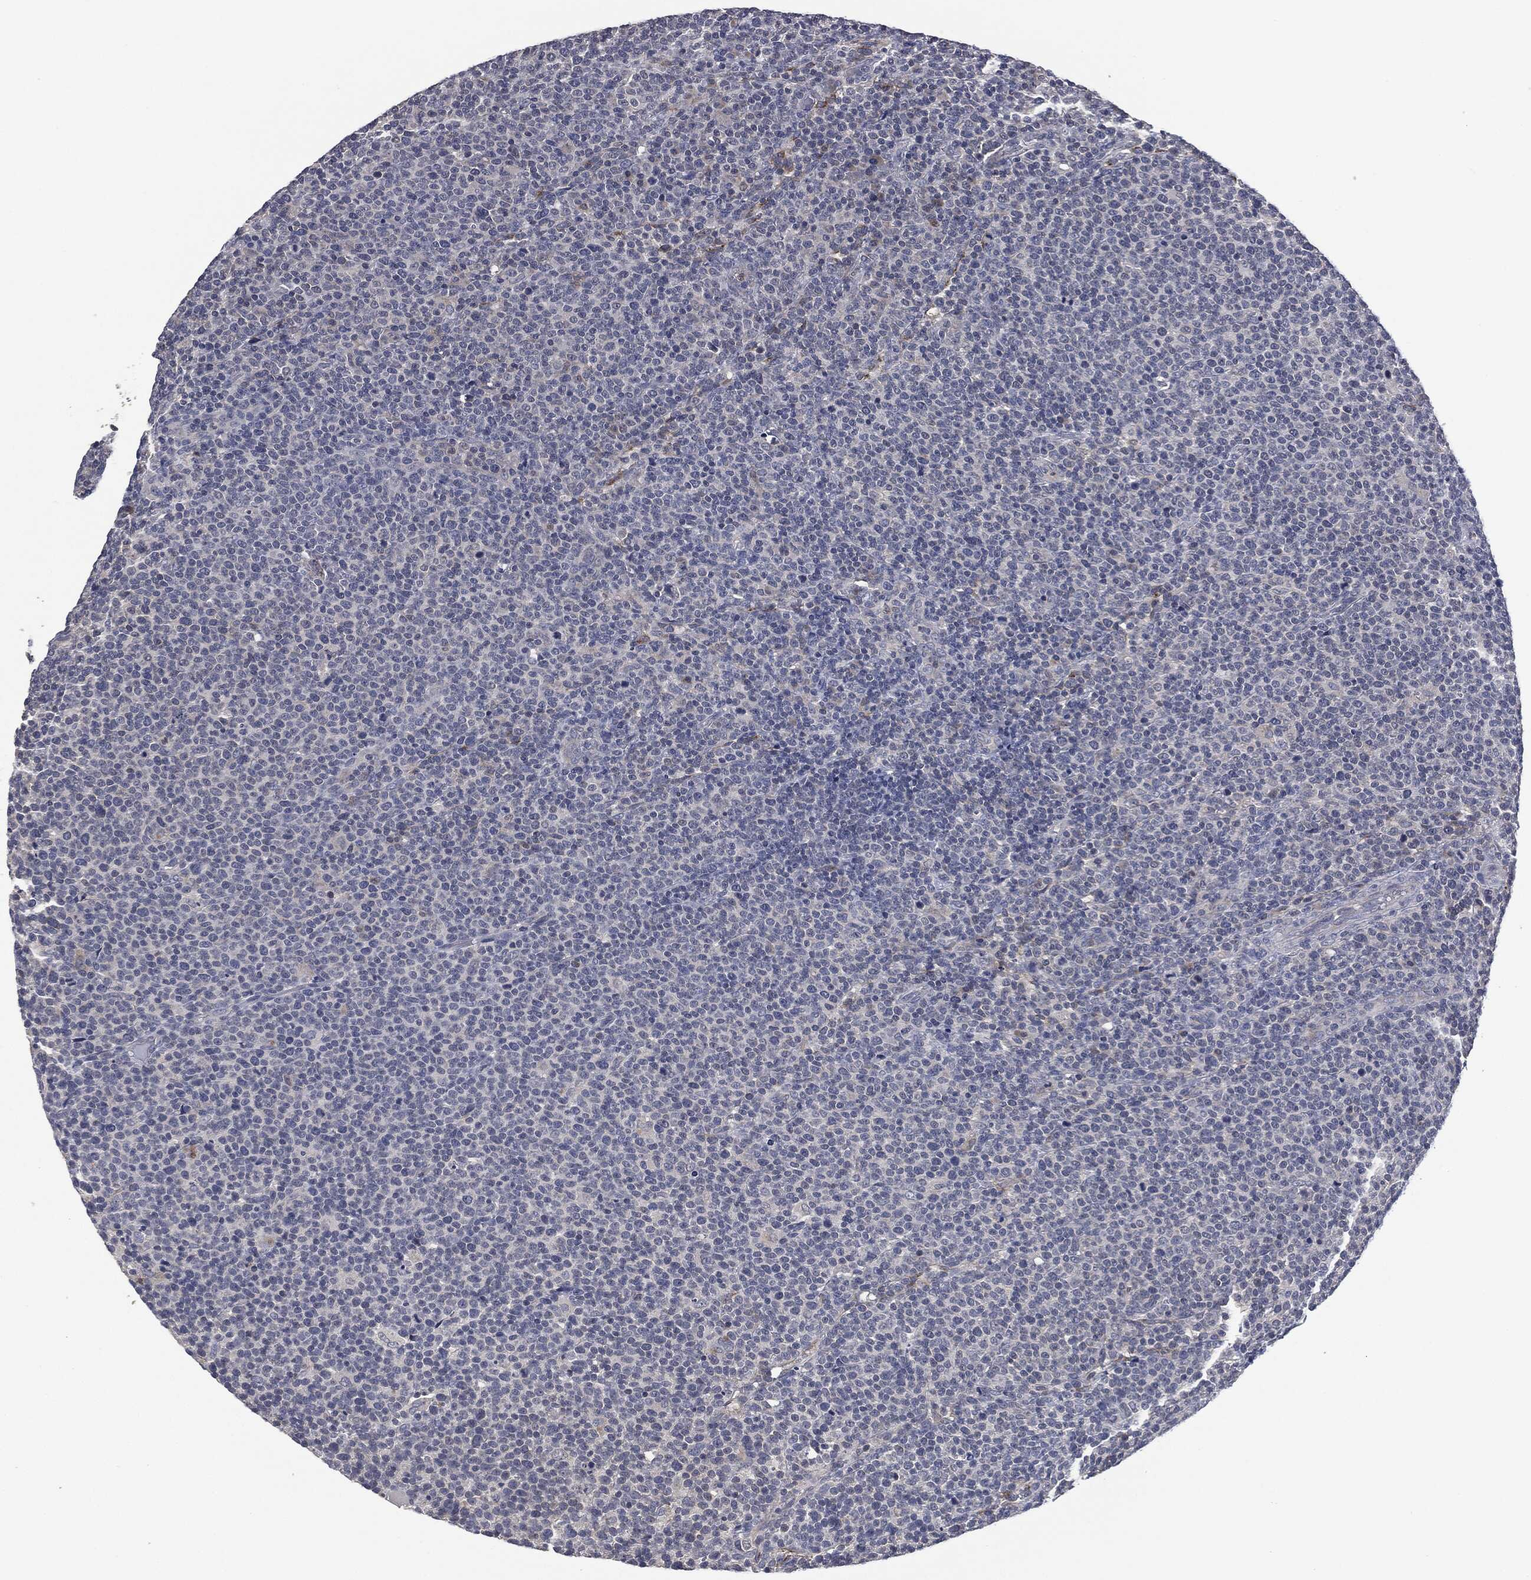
{"staining": {"intensity": "negative", "quantity": "none", "location": "none"}, "tissue": "lymphoma", "cell_type": "Tumor cells", "image_type": "cancer", "snomed": [{"axis": "morphology", "description": "Malignant lymphoma, non-Hodgkin's type, High grade"}, {"axis": "topography", "description": "Lymph node"}], "caption": "High power microscopy photomicrograph of an immunohistochemistry (IHC) histopathology image of lymphoma, revealing no significant expression in tumor cells. (DAB (3,3'-diaminobenzidine) immunohistochemistry (IHC), high magnification).", "gene": "IL1RN", "patient": {"sex": "male", "age": 61}}